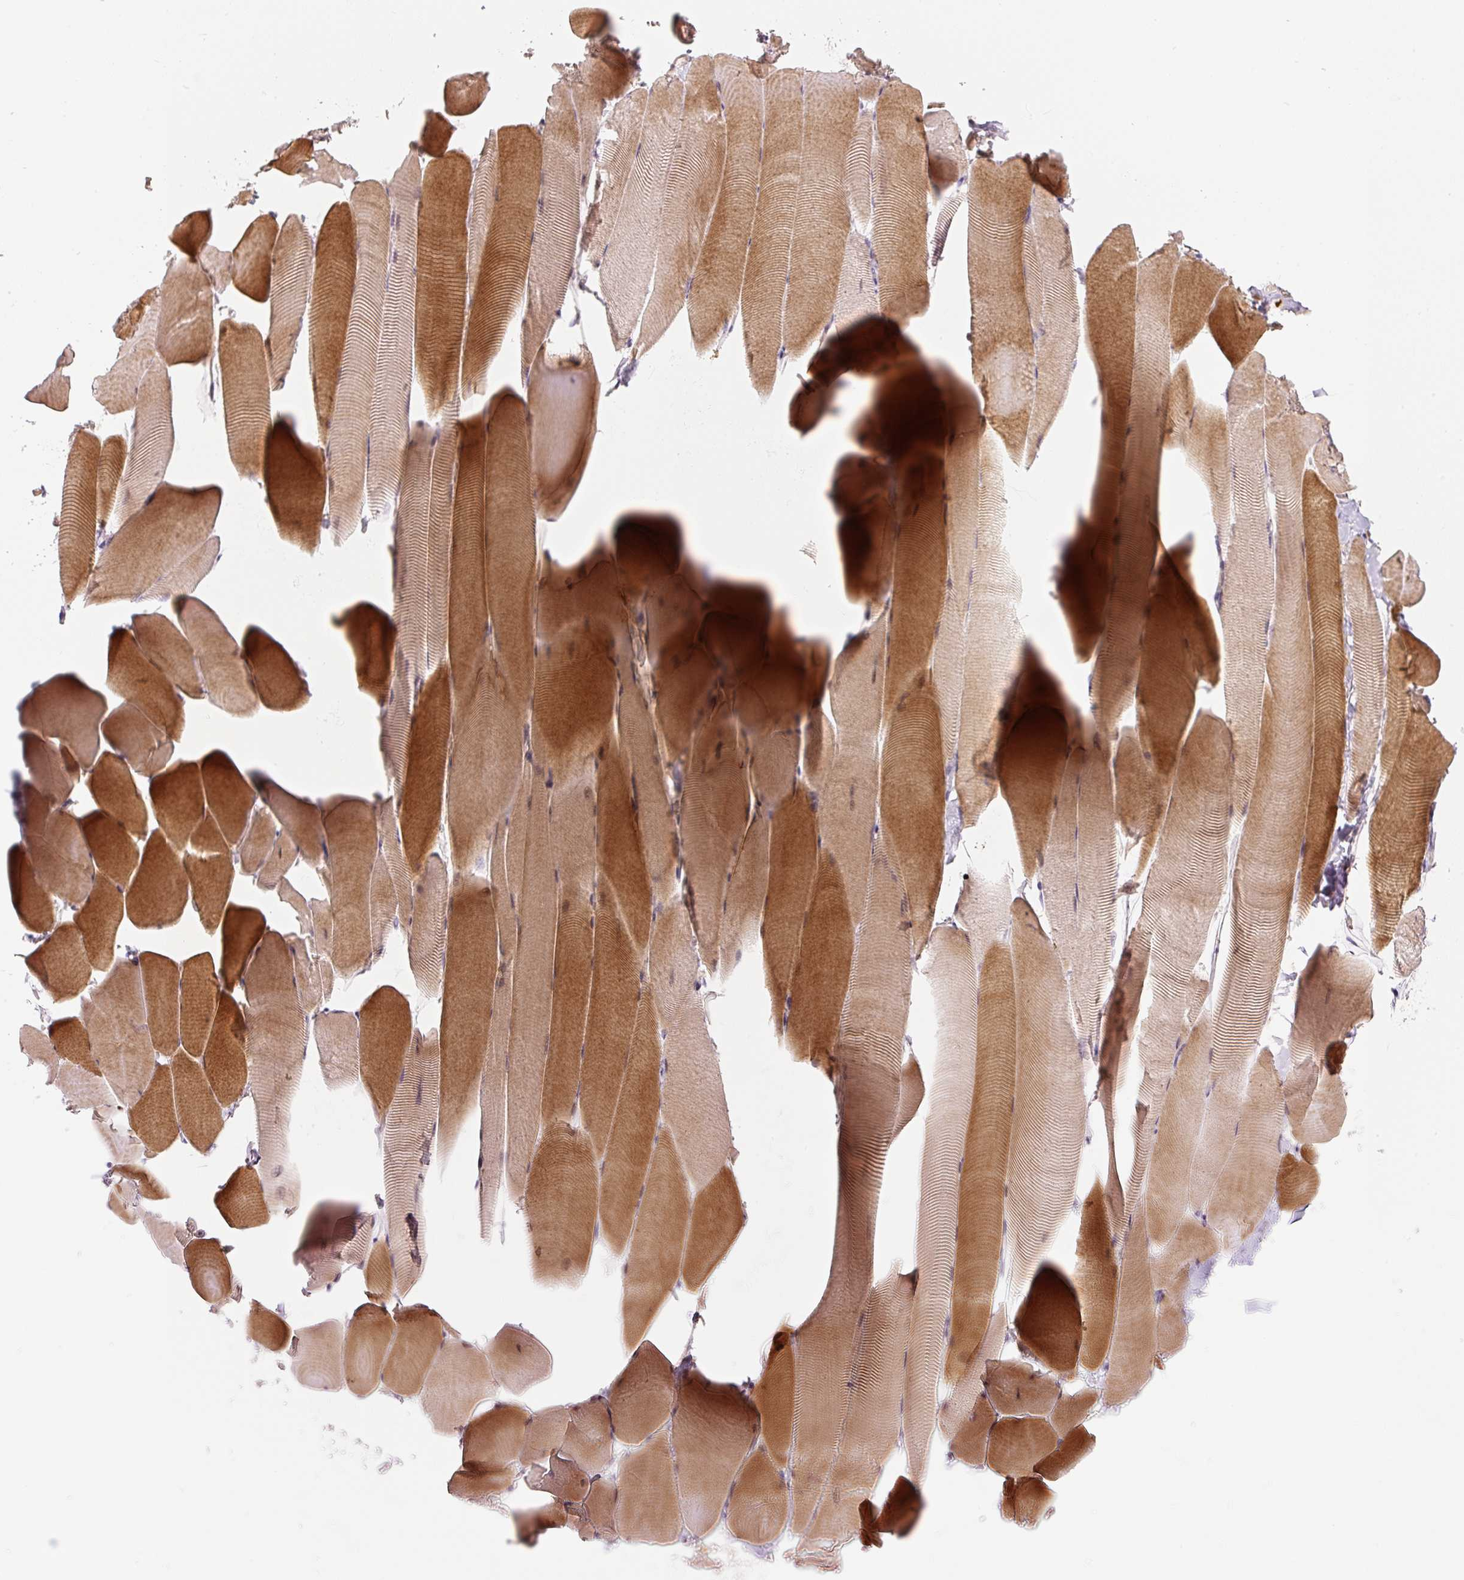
{"staining": {"intensity": "moderate", "quantity": ">75%", "location": "cytoplasmic/membranous"}, "tissue": "skeletal muscle", "cell_type": "Myocytes", "image_type": "normal", "snomed": [{"axis": "morphology", "description": "Normal tissue, NOS"}, {"axis": "topography", "description": "Skeletal muscle"}], "caption": "This histopathology image reveals unremarkable skeletal muscle stained with immunohistochemistry to label a protein in brown. The cytoplasmic/membranous of myocytes show moderate positivity for the protein. Nuclei are counter-stained blue.", "gene": "PWWP3B", "patient": {"sex": "male", "age": 25}}